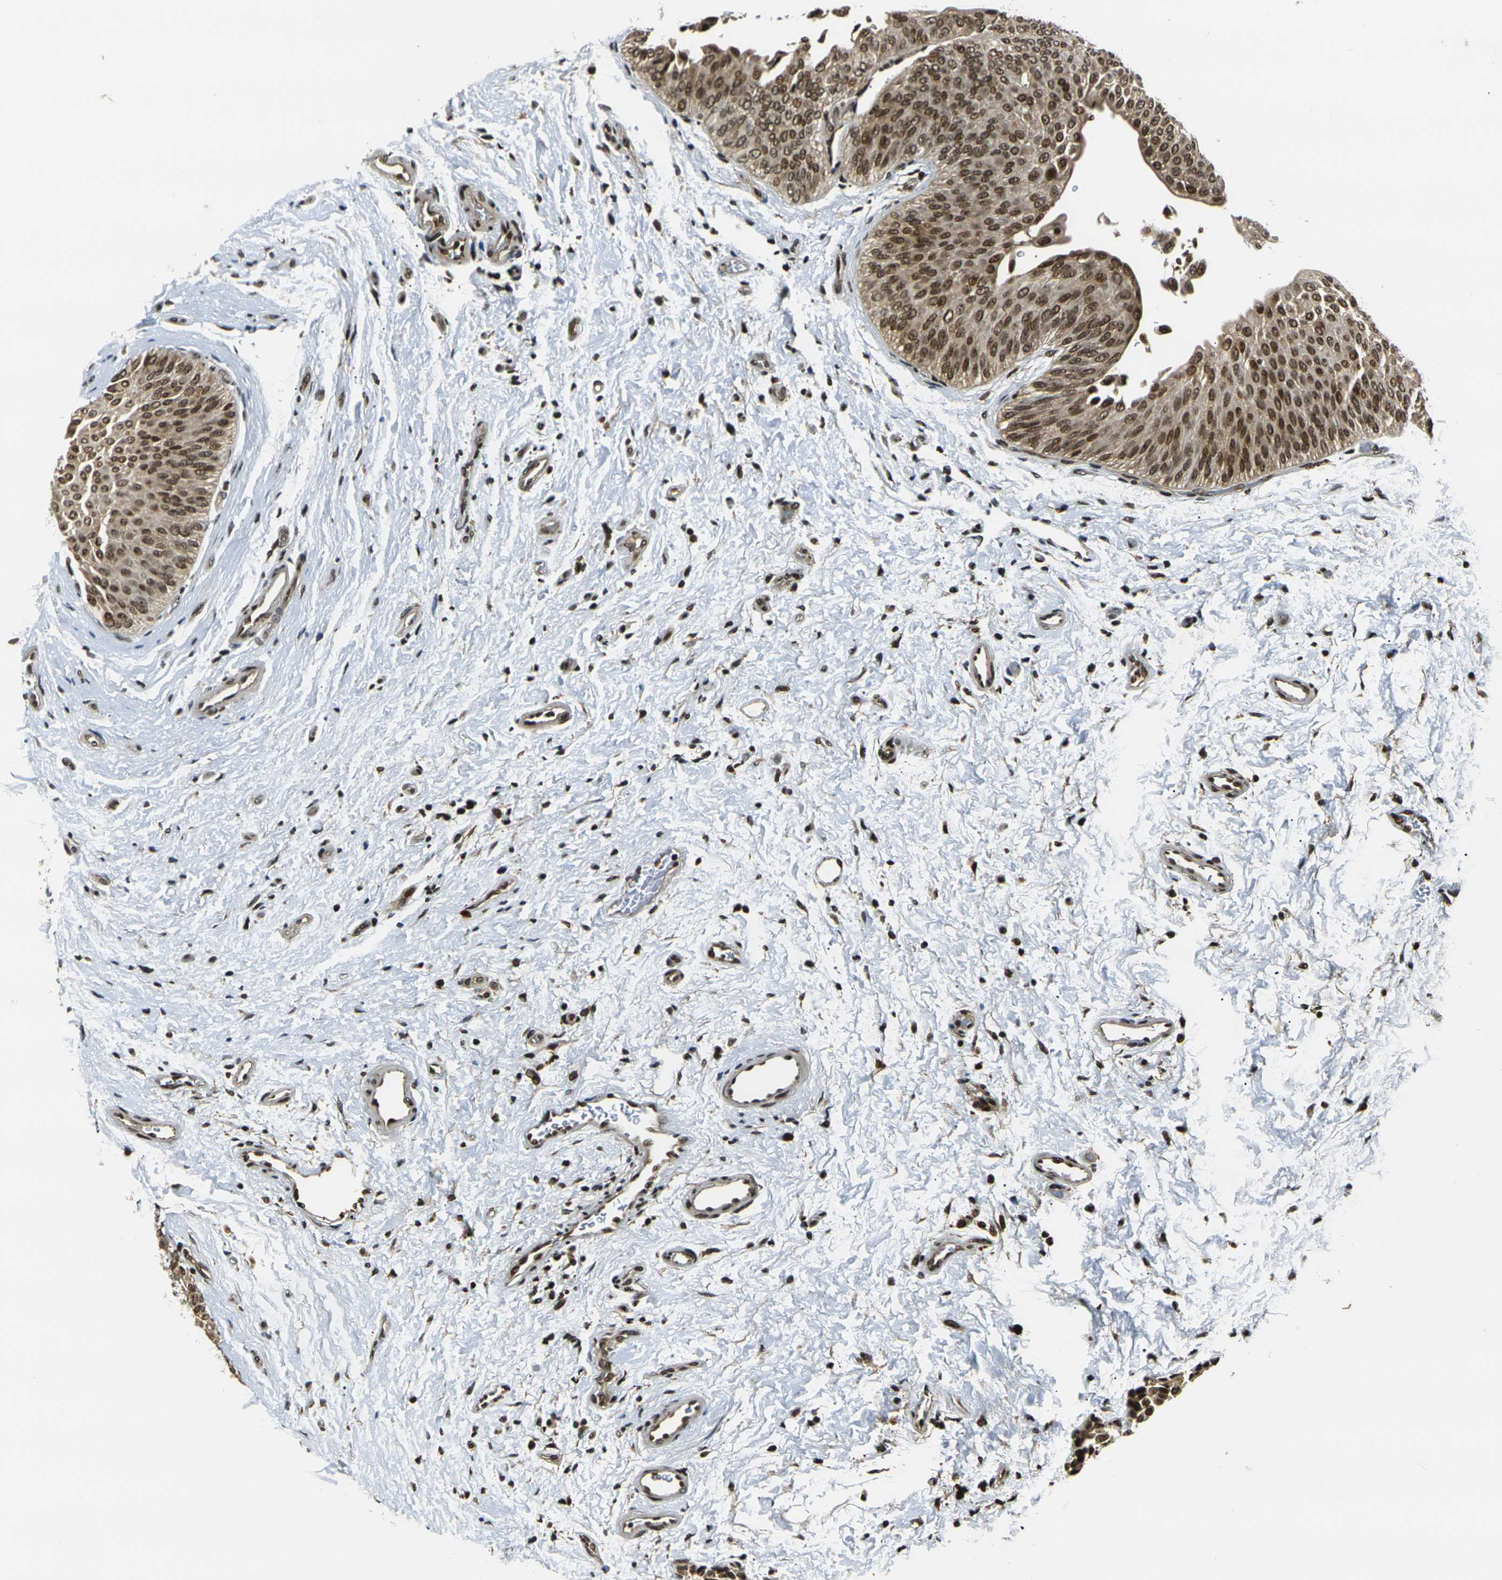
{"staining": {"intensity": "strong", "quantity": ">75%", "location": "cytoplasmic/membranous,nuclear"}, "tissue": "urothelial cancer", "cell_type": "Tumor cells", "image_type": "cancer", "snomed": [{"axis": "morphology", "description": "Urothelial carcinoma, Low grade"}, {"axis": "topography", "description": "Urinary bladder"}], "caption": "The image demonstrates staining of urothelial cancer, revealing strong cytoplasmic/membranous and nuclear protein positivity (brown color) within tumor cells.", "gene": "ACTL6A", "patient": {"sex": "female", "age": 60}}